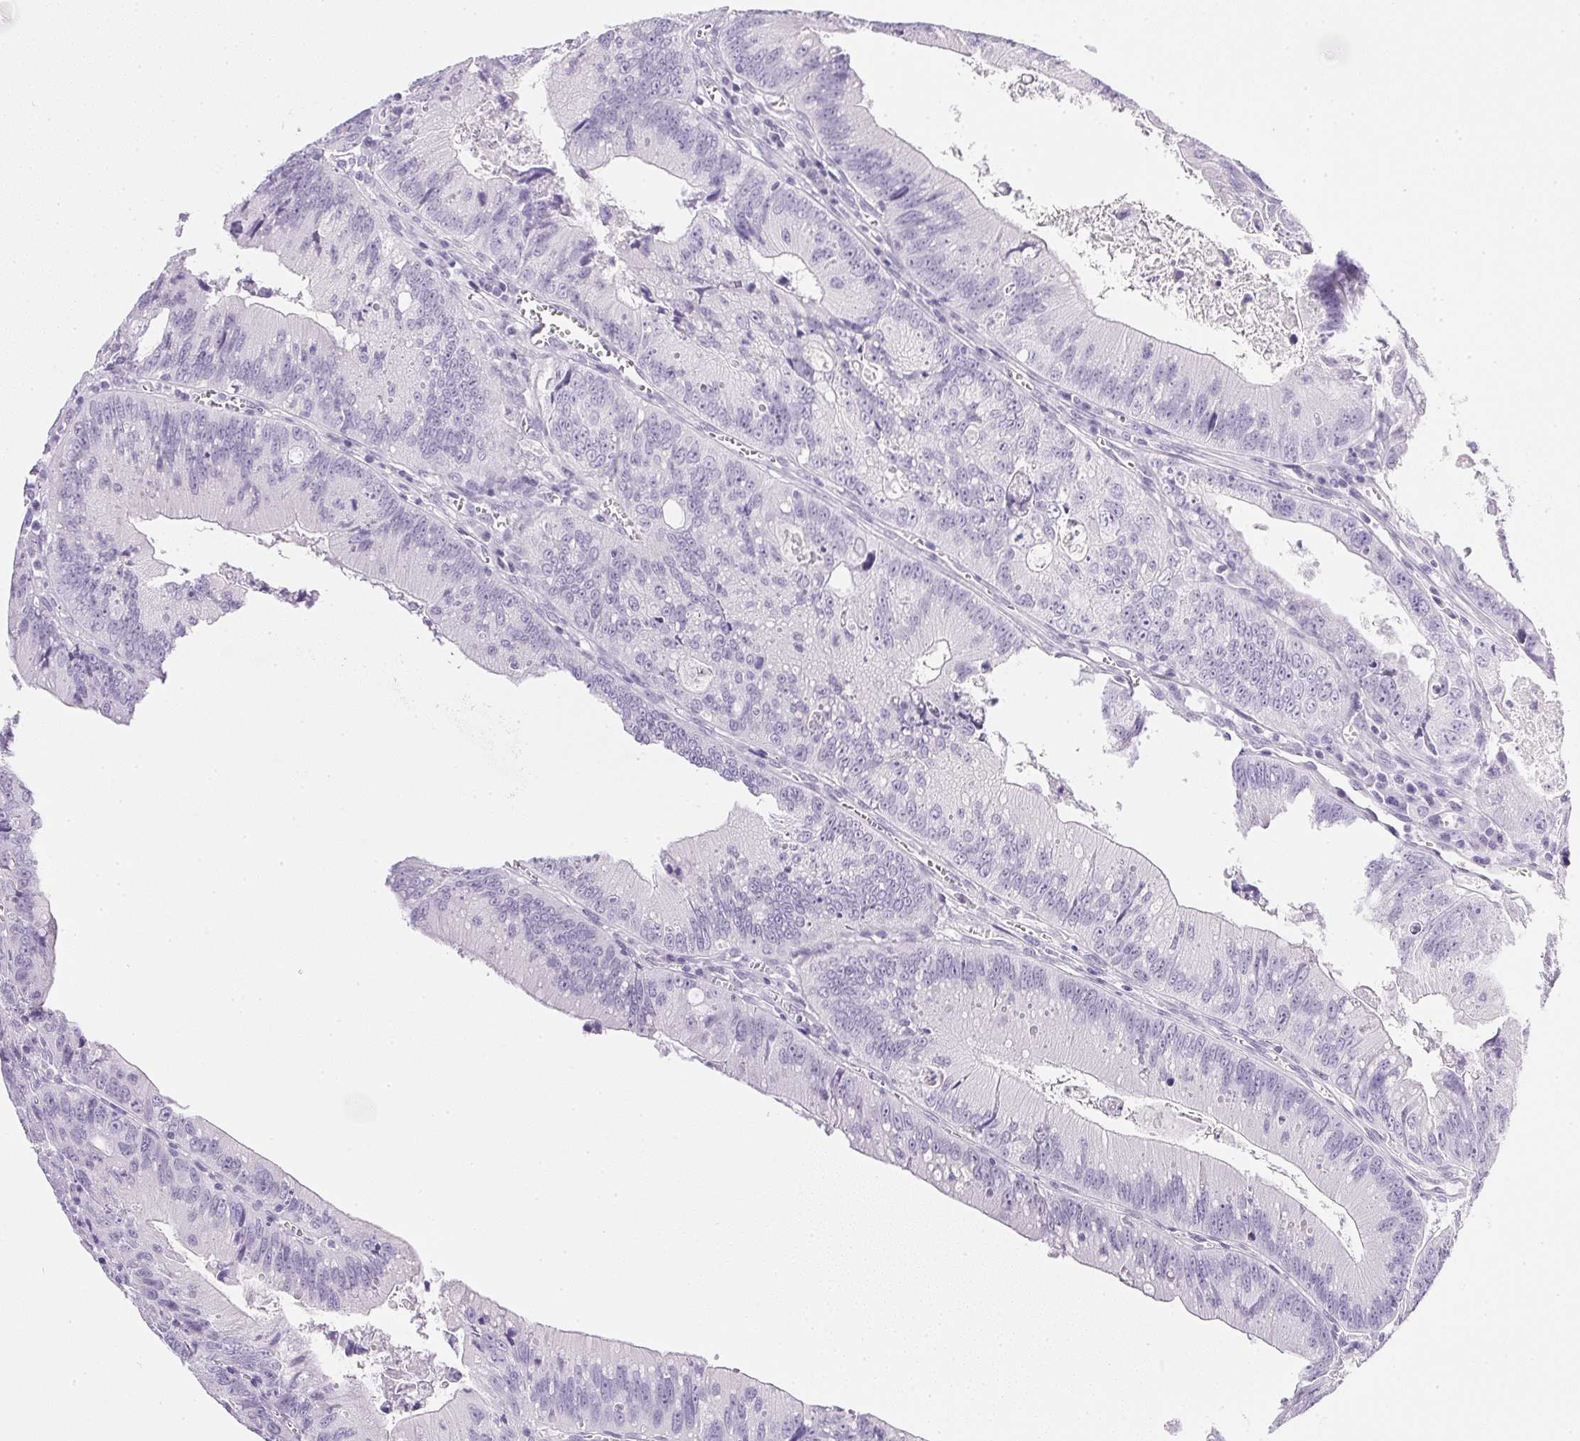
{"staining": {"intensity": "negative", "quantity": "none", "location": "none"}, "tissue": "colorectal cancer", "cell_type": "Tumor cells", "image_type": "cancer", "snomed": [{"axis": "morphology", "description": "Adenocarcinoma, NOS"}, {"axis": "topography", "description": "Rectum"}], "caption": "The immunohistochemistry image has no significant staining in tumor cells of colorectal adenocarcinoma tissue.", "gene": "CPB1", "patient": {"sex": "female", "age": 81}}